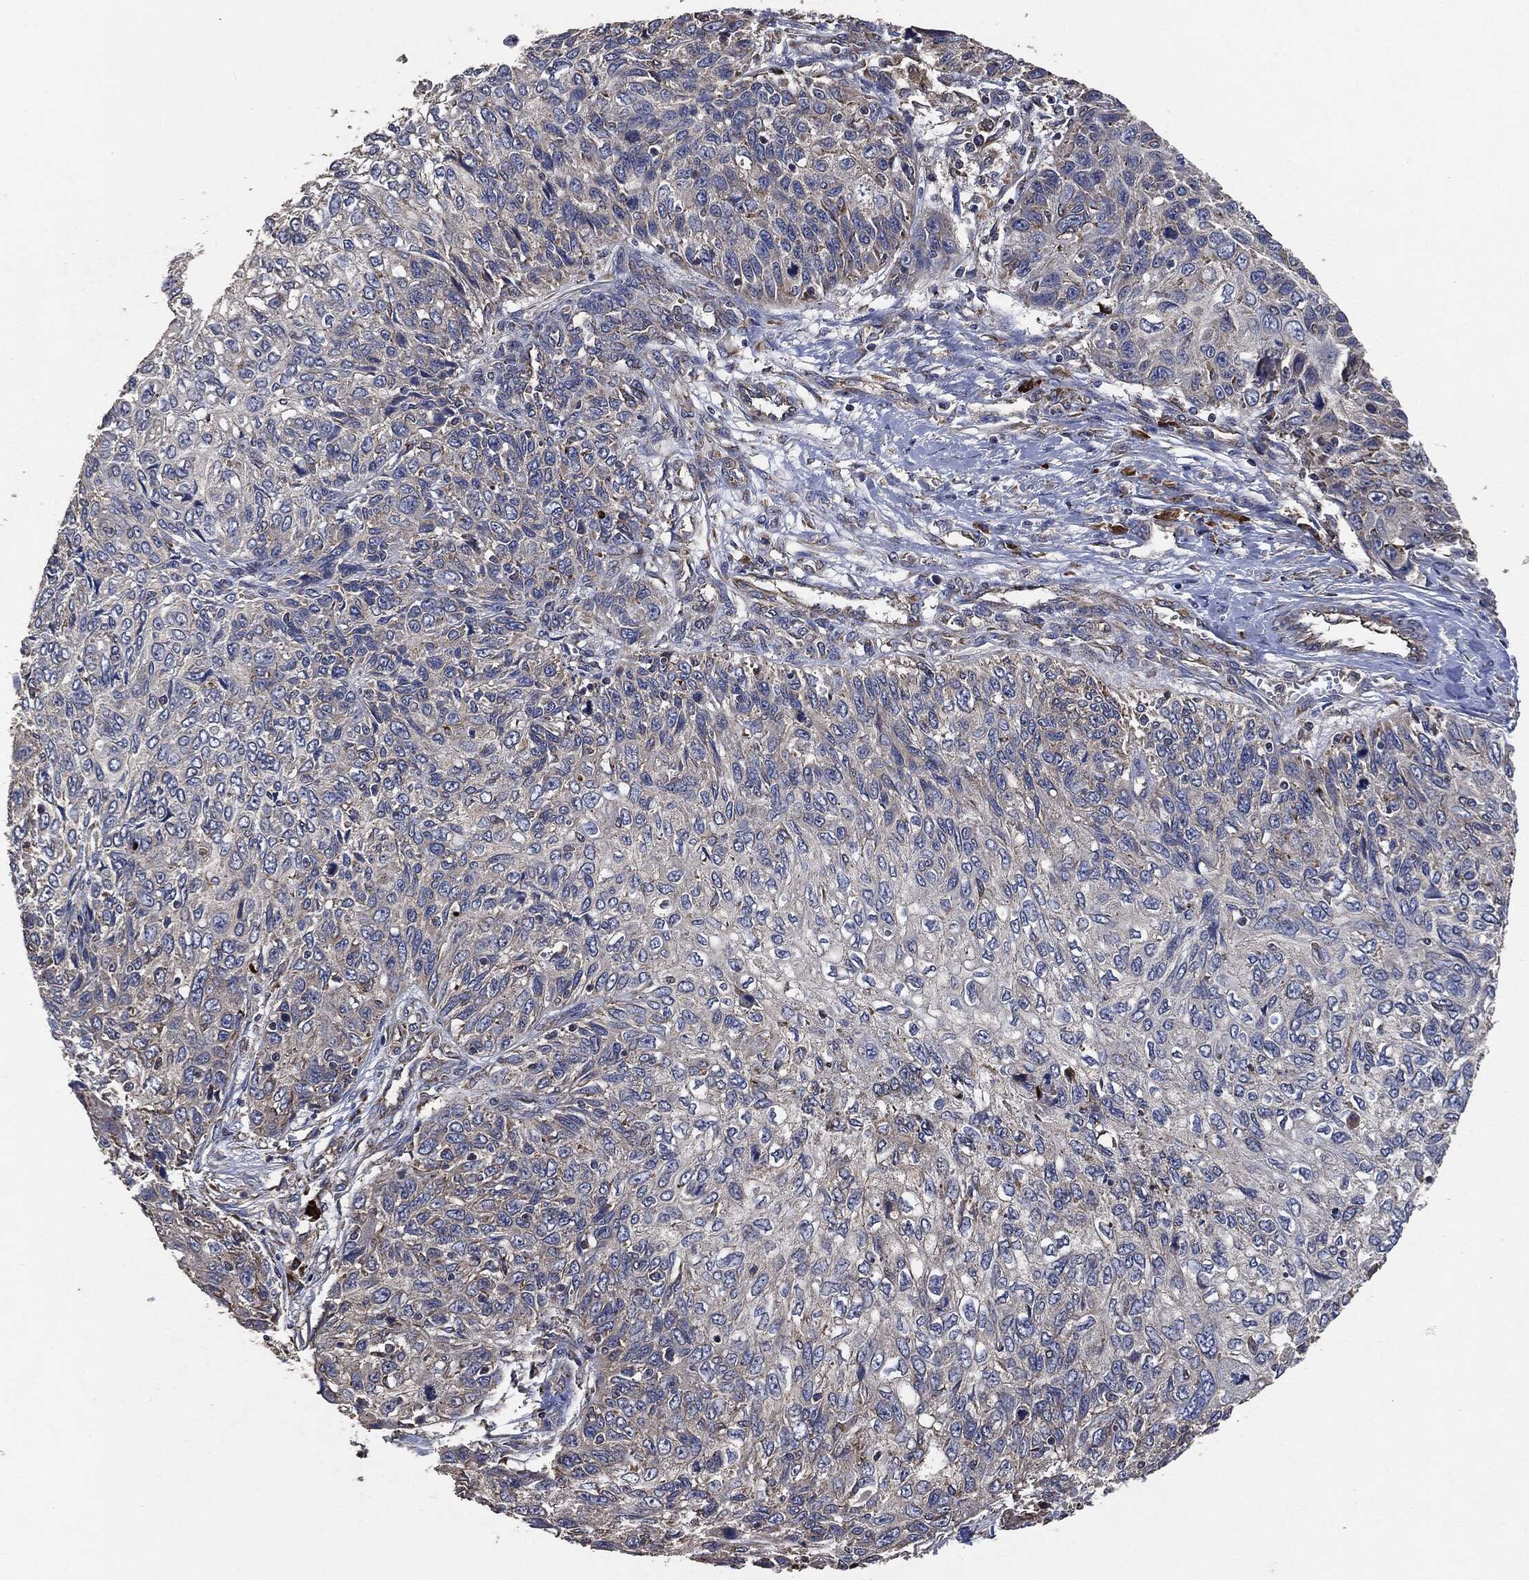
{"staining": {"intensity": "negative", "quantity": "none", "location": "none"}, "tissue": "skin cancer", "cell_type": "Tumor cells", "image_type": "cancer", "snomed": [{"axis": "morphology", "description": "Squamous cell carcinoma, NOS"}, {"axis": "topography", "description": "Skin"}], "caption": "An image of skin cancer stained for a protein reveals no brown staining in tumor cells.", "gene": "STK3", "patient": {"sex": "male", "age": 92}}